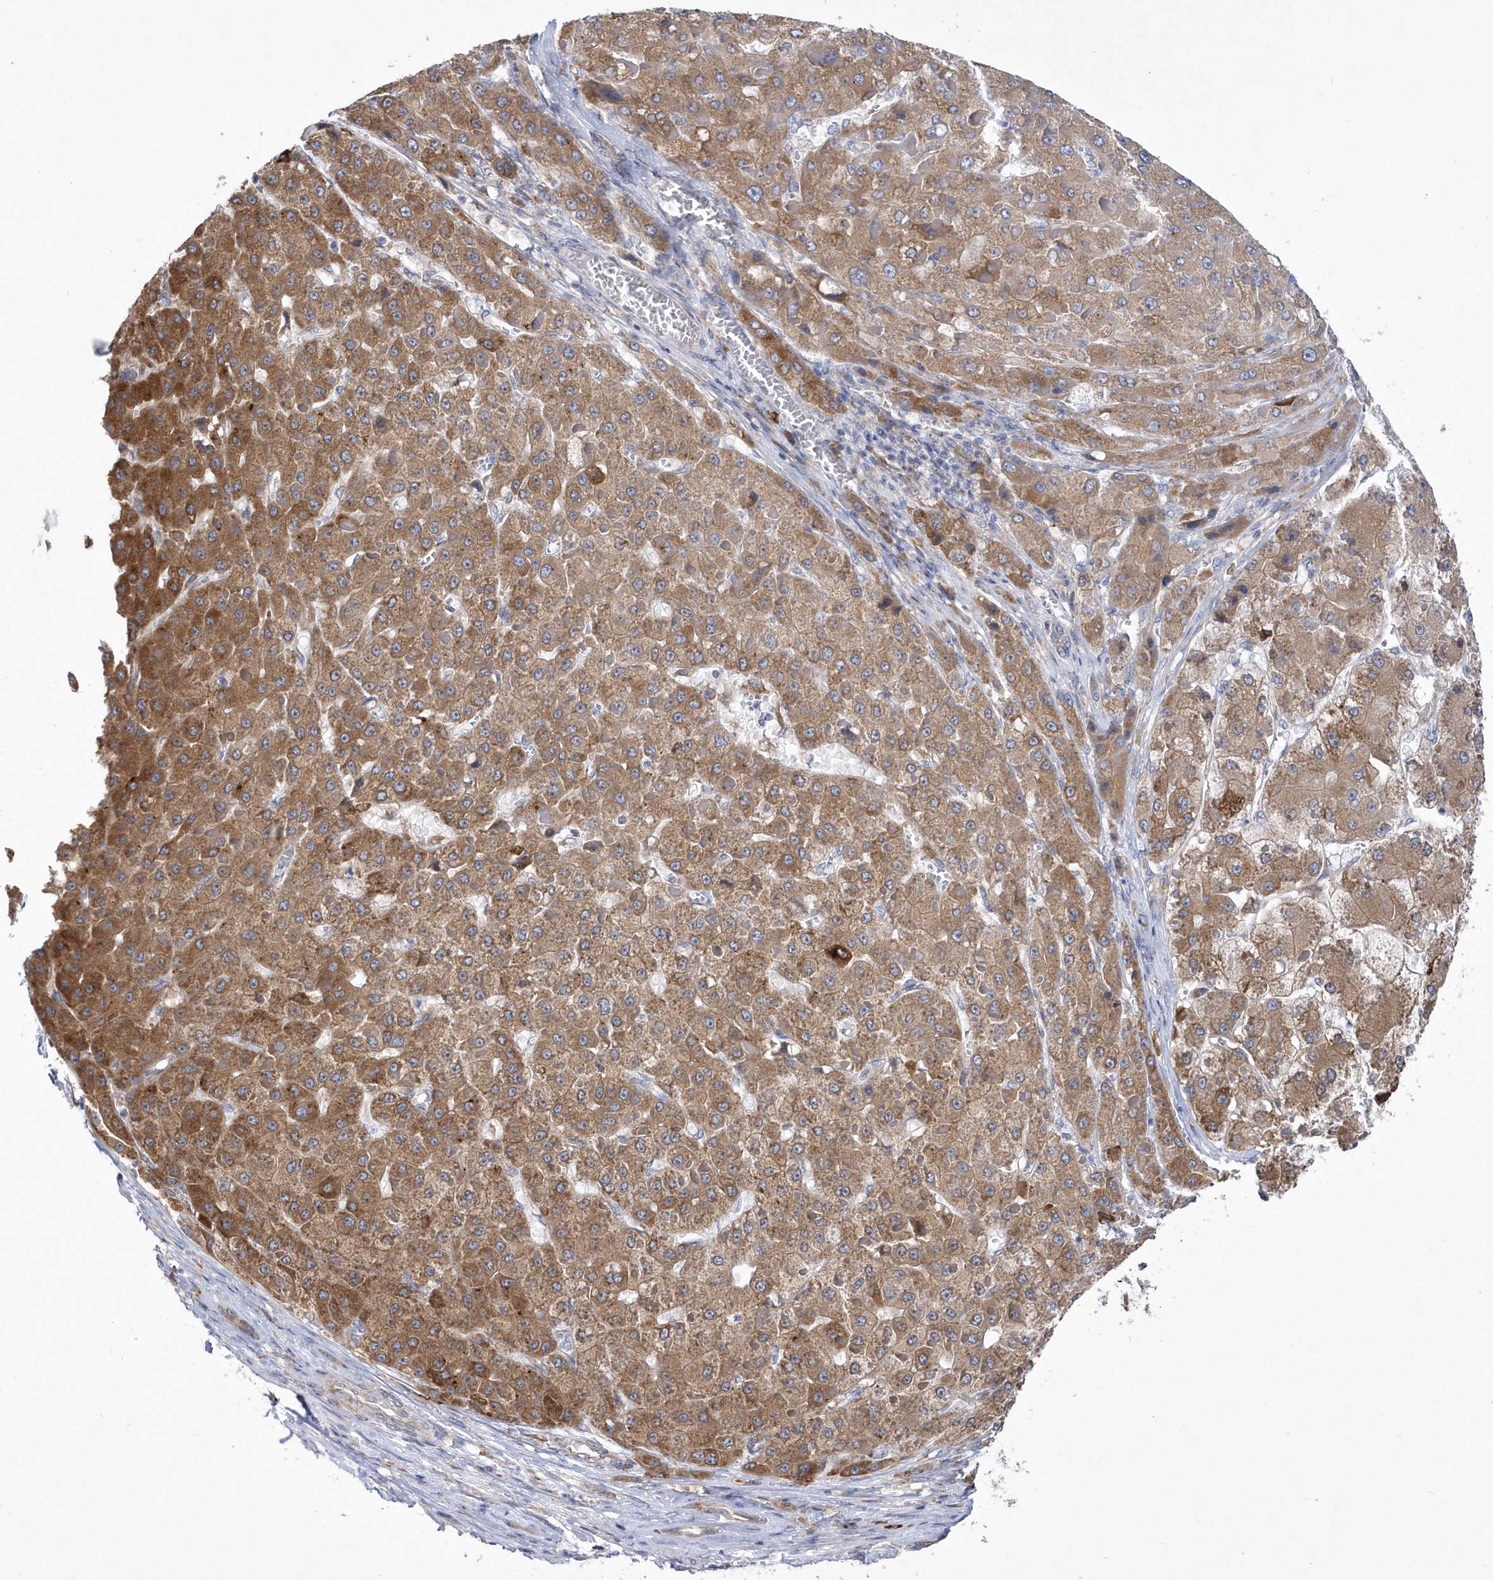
{"staining": {"intensity": "moderate", "quantity": ">75%", "location": "cytoplasmic/membranous"}, "tissue": "liver cancer", "cell_type": "Tumor cells", "image_type": "cancer", "snomed": [{"axis": "morphology", "description": "Carcinoma, Hepatocellular, NOS"}, {"axis": "topography", "description": "Liver"}], "caption": "The image demonstrates a brown stain indicating the presence of a protein in the cytoplasmic/membranous of tumor cells in liver cancer. (Stains: DAB (3,3'-diaminobenzidine) in brown, nuclei in blue, Microscopy: brightfield microscopy at high magnification).", "gene": "MED31", "patient": {"sex": "female", "age": 73}}